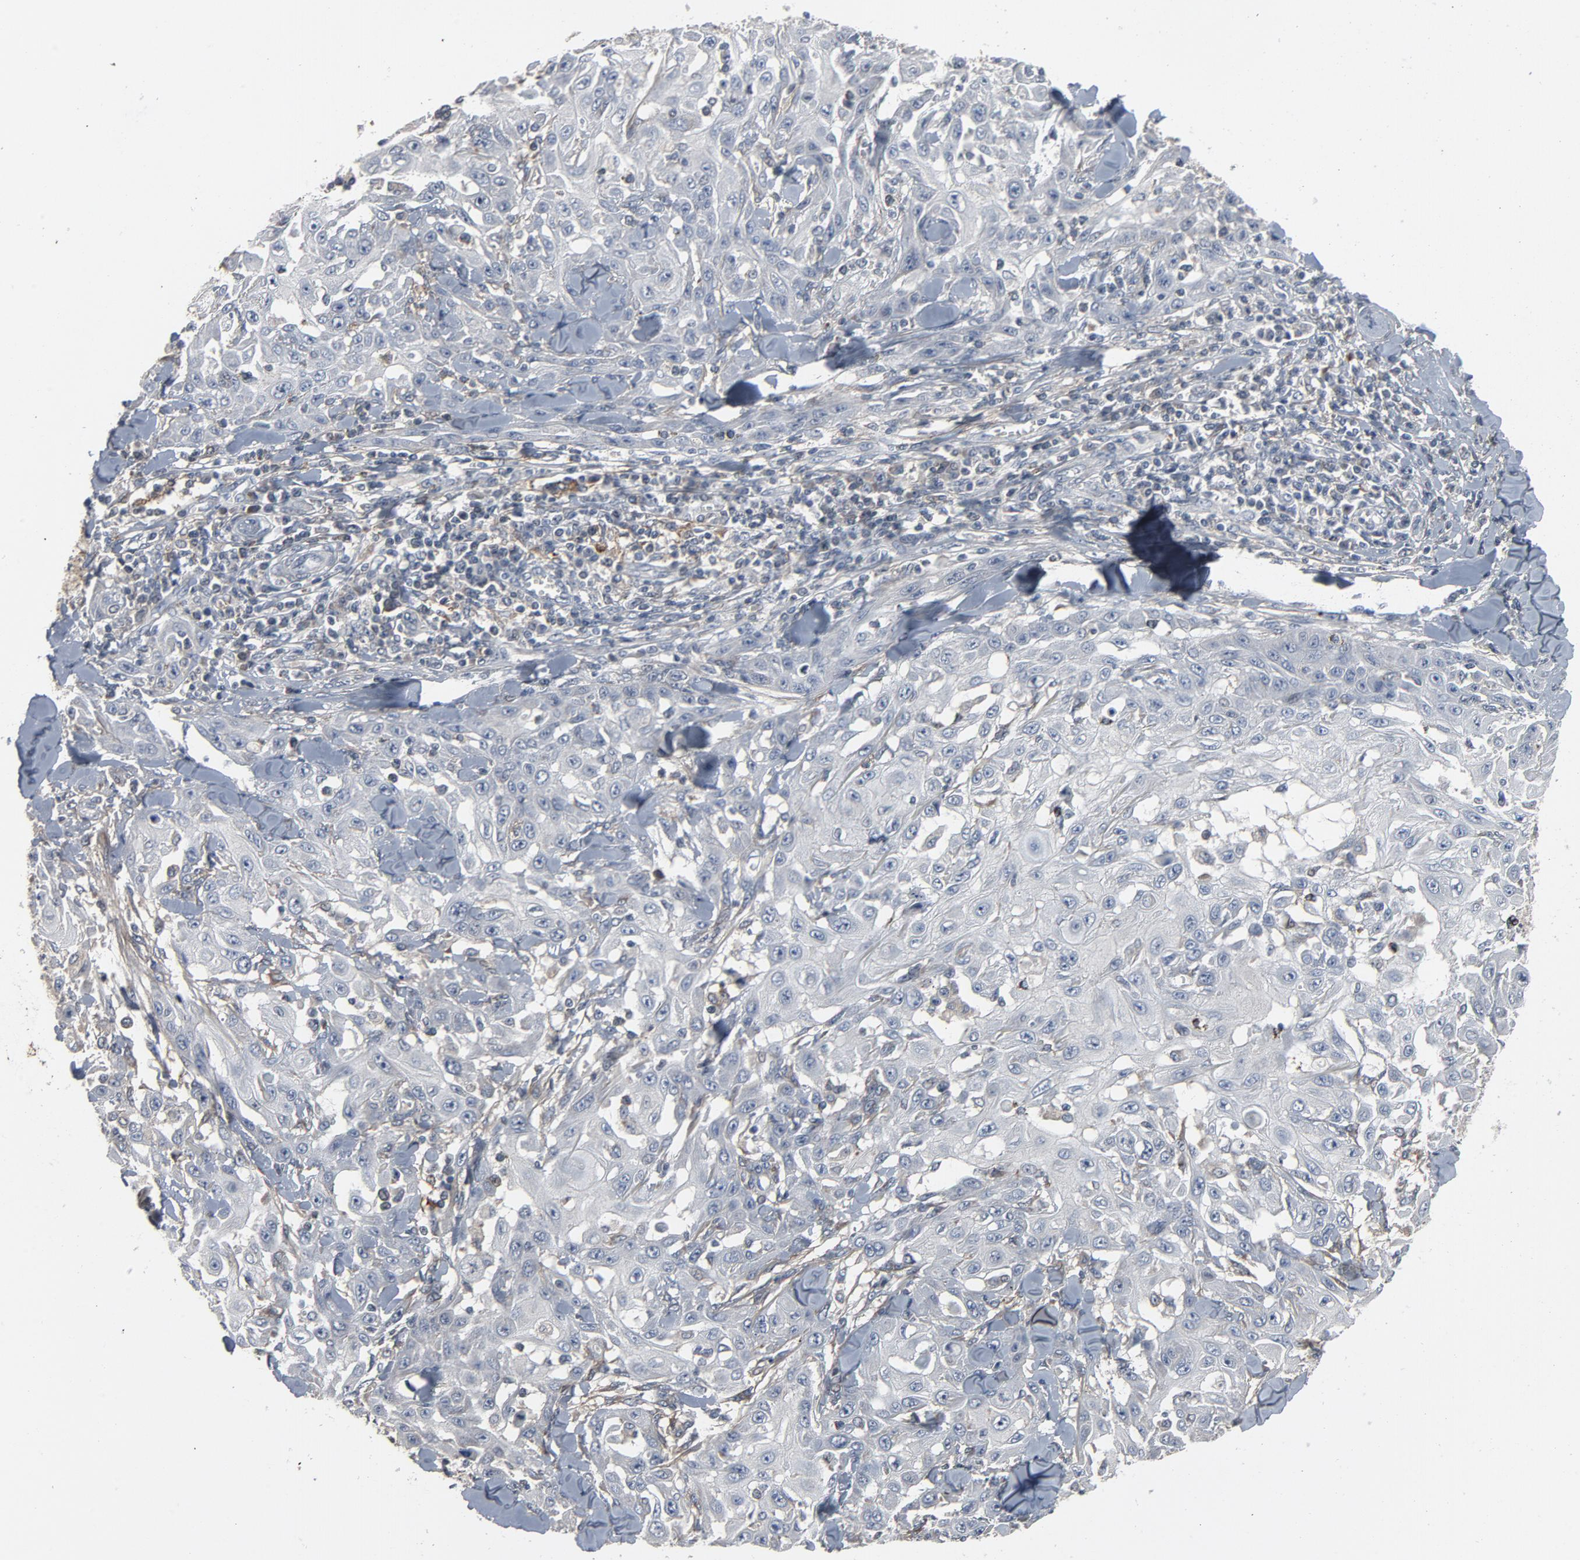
{"staining": {"intensity": "negative", "quantity": "none", "location": "none"}, "tissue": "skin cancer", "cell_type": "Tumor cells", "image_type": "cancer", "snomed": [{"axis": "morphology", "description": "Squamous cell carcinoma, NOS"}, {"axis": "topography", "description": "Skin"}], "caption": "Immunohistochemistry (IHC) of skin squamous cell carcinoma exhibits no staining in tumor cells. The staining is performed using DAB (3,3'-diaminobenzidine) brown chromogen with nuclei counter-stained in using hematoxylin.", "gene": "PDZD4", "patient": {"sex": "male", "age": 24}}